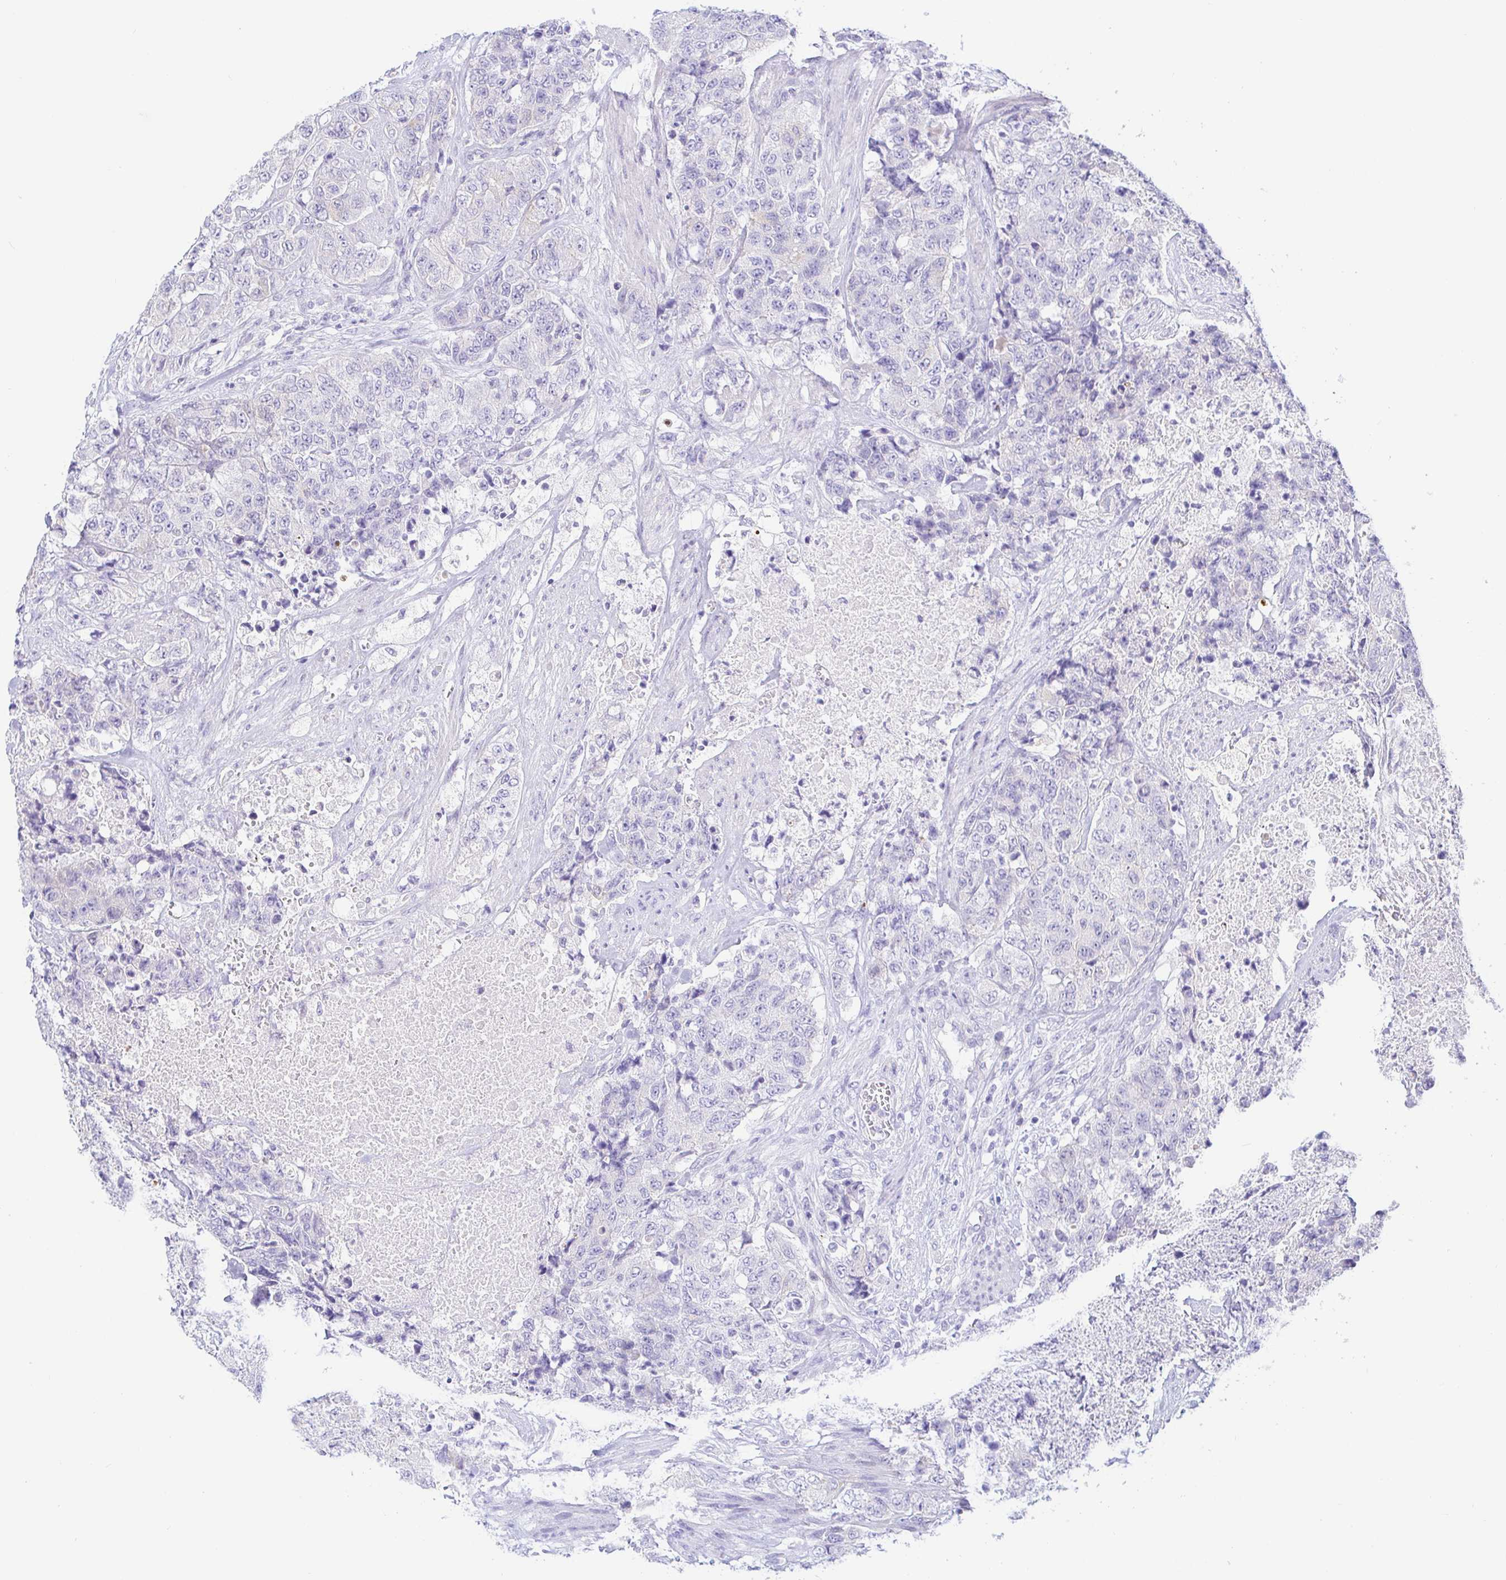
{"staining": {"intensity": "negative", "quantity": "none", "location": "none"}, "tissue": "urothelial cancer", "cell_type": "Tumor cells", "image_type": "cancer", "snomed": [{"axis": "morphology", "description": "Urothelial carcinoma, High grade"}, {"axis": "topography", "description": "Urinary bladder"}], "caption": "DAB (3,3'-diaminobenzidine) immunohistochemical staining of human urothelial carcinoma (high-grade) reveals no significant expression in tumor cells.", "gene": "PINLYP", "patient": {"sex": "female", "age": 78}}